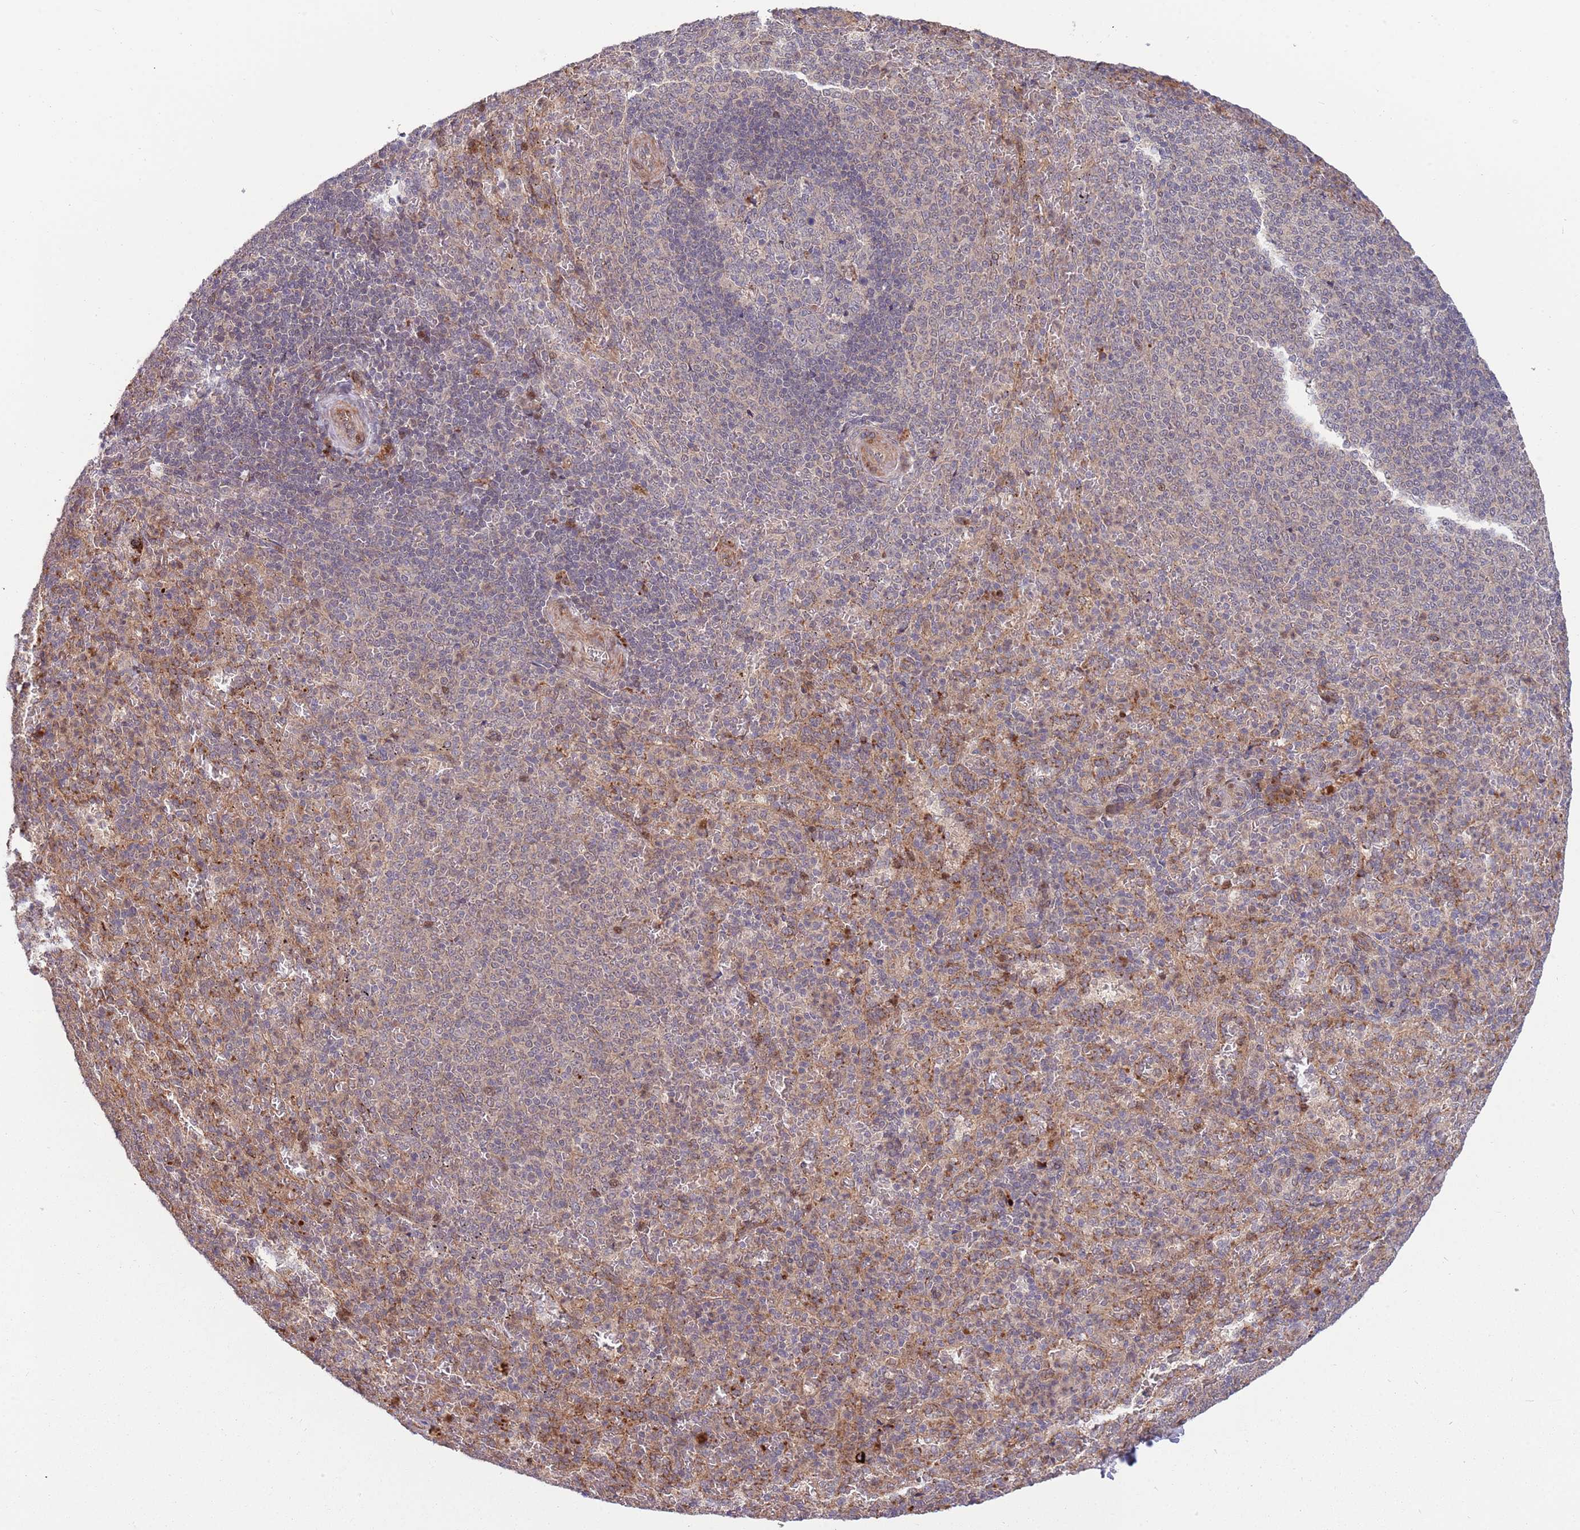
{"staining": {"intensity": "moderate", "quantity": "<25%", "location": "cytoplasmic/membranous"}, "tissue": "spleen", "cell_type": "Cells in red pulp", "image_type": "normal", "snomed": [{"axis": "morphology", "description": "Normal tissue, NOS"}, {"axis": "topography", "description": "Spleen"}], "caption": "Spleen stained with IHC shows moderate cytoplasmic/membranous staining in about <25% of cells in red pulp. (DAB (3,3'-diaminobenzidine) IHC with brightfield microscopy, high magnification).", "gene": "NT5DC4", "patient": {"sex": "female", "age": 21}}